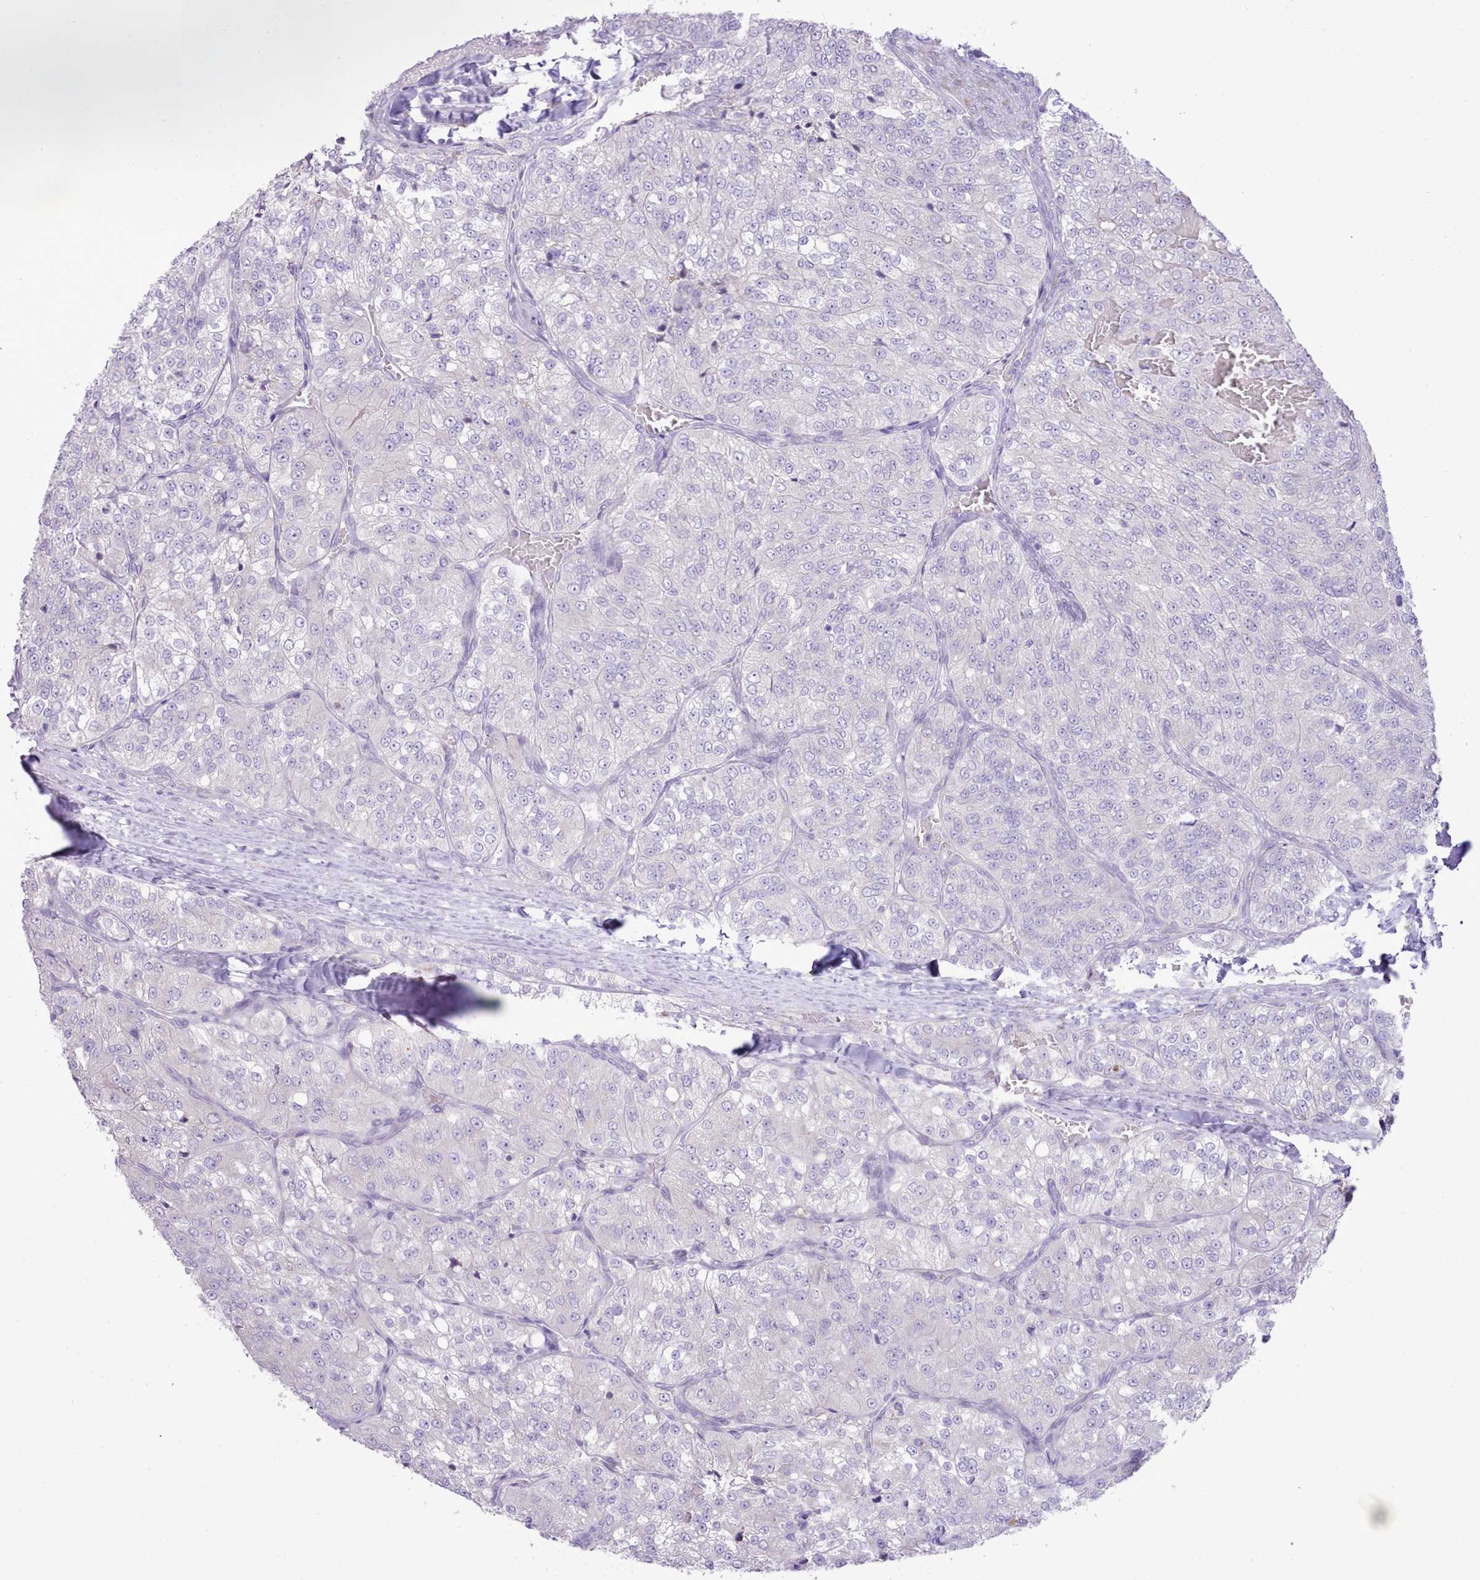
{"staining": {"intensity": "negative", "quantity": "none", "location": "none"}, "tissue": "renal cancer", "cell_type": "Tumor cells", "image_type": "cancer", "snomed": [{"axis": "morphology", "description": "Adenocarcinoma, NOS"}, {"axis": "topography", "description": "Kidney"}], "caption": "The image demonstrates no staining of tumor cells in renal cancer (adenocarcinoma). Nuclei are stained in blue.", "gene": "CCL1", "patient": {"sex": "female", "age": 63}}